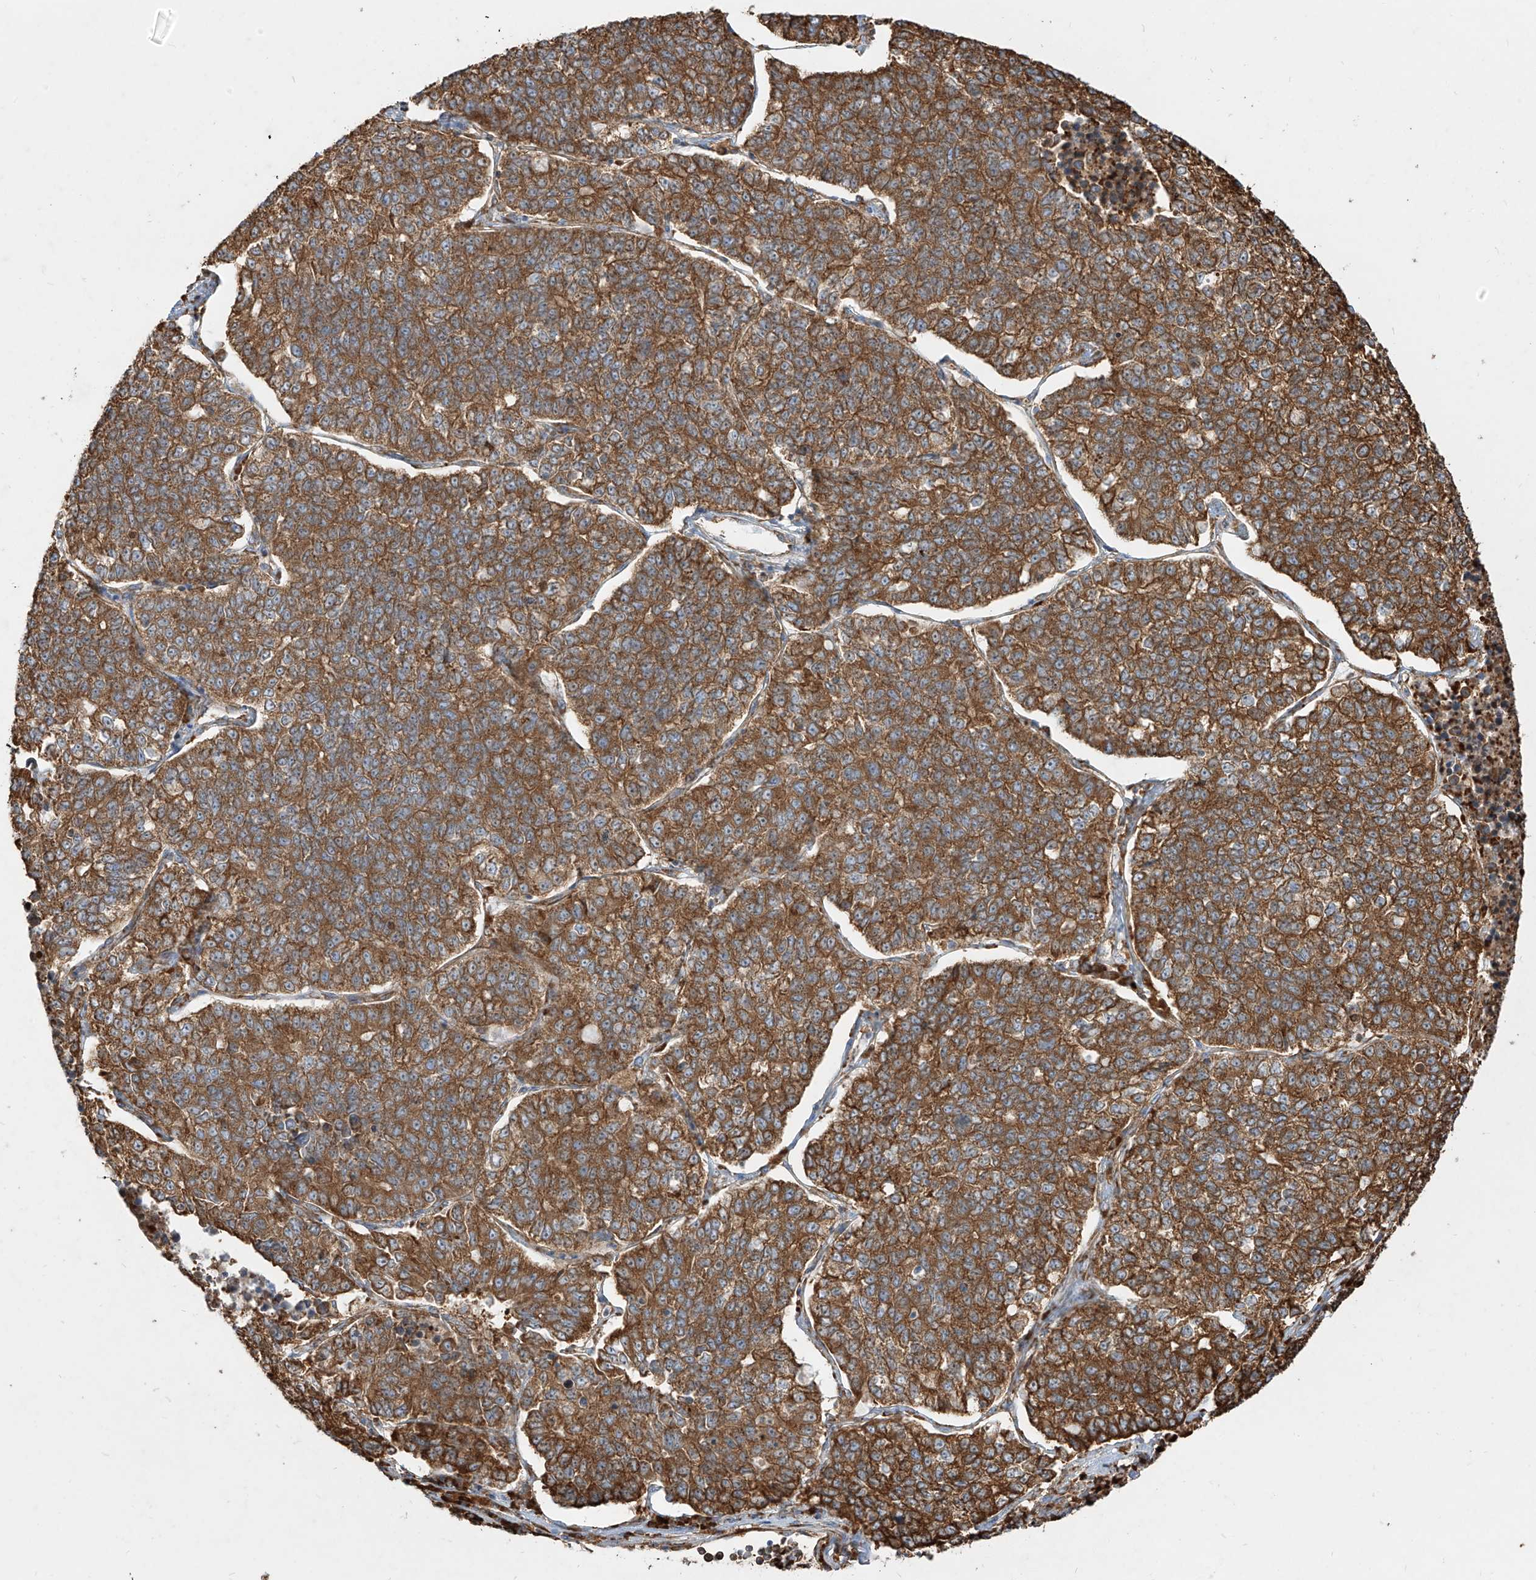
{"staining": {"intensity": "moderate", "quantity": ">75%", "location": "cytoplasmic/membranous"}, "tissue": "lung cancer", "cell_type": "Tumor cells", "image_type": "cancer", "snomed": [{"axis": "morphology", "description": "Adenocarcinoma, NOS"}, {"axis": "topography", "description": "Lung"}], "caption": "Moderate cytoplasmic/membranous protein expression is present in approximately >75% of tumor cells in adenocarcinoma (lung).", "gene": "RPS25", "patient": {"sex": "male", "age": 49}}